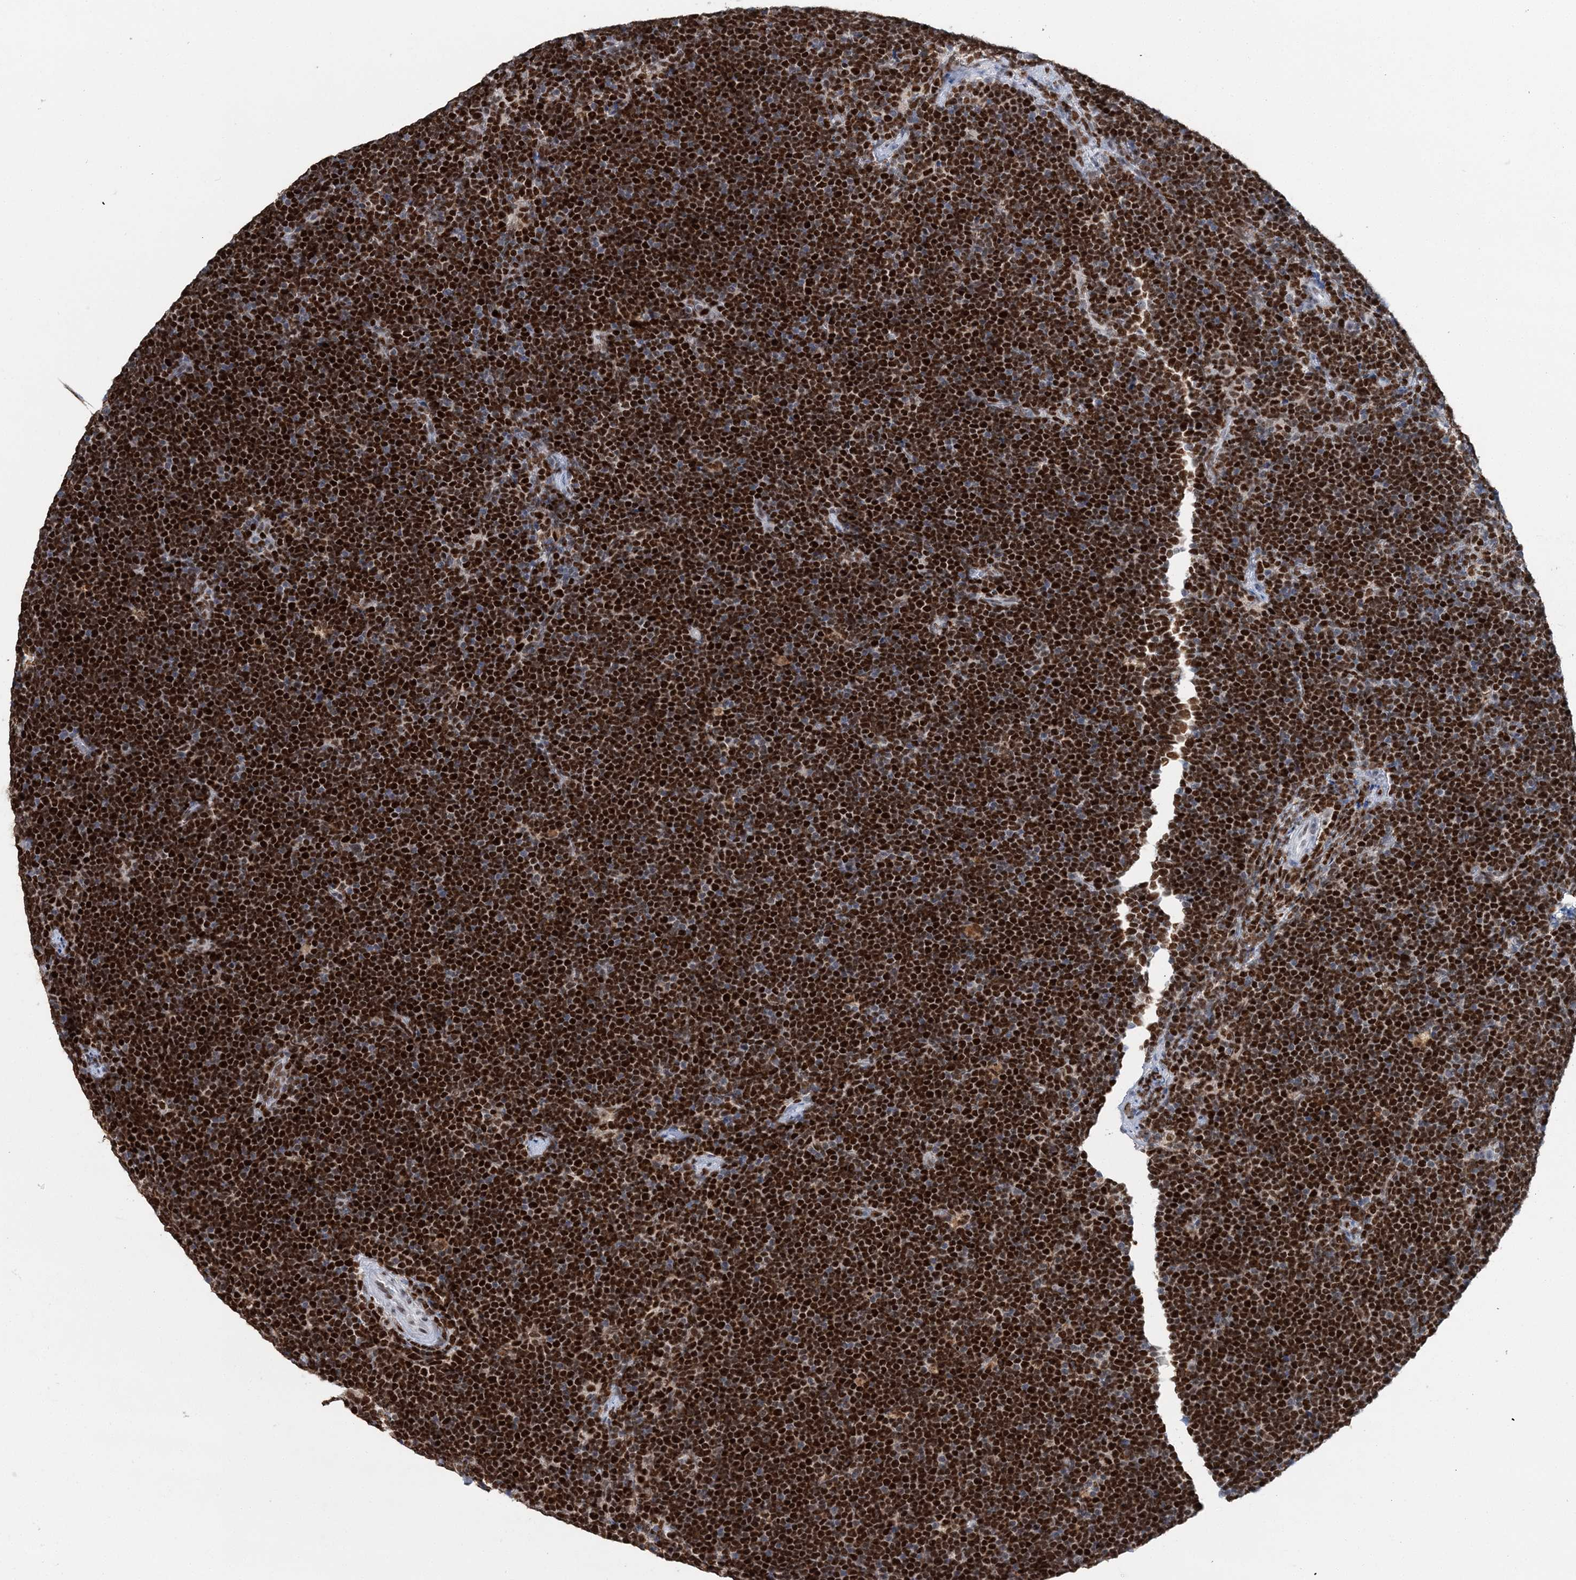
{"staining": {"intensity": "strong", "quantity": ">75%", "location": "nuclear"}, "tissue": "lymphoma", "cell_type": "Tumor cells", "image_type": "cancer", "snomed": [{"axis": "morphology", "description": "Malignant lymphoma, non-Hodgkin's type, High grade"}, {"axis": "topography", "description": "Lymph node"}], "caption": "Immunohistochemistry (DAB) staining of human lymphoma shows strong nuclear protein staining in about >75% of tumor cells. The protein of interest is shown in brown color, while the nuclei are stained blue.", "gene": "HAT1", "patient": {"sex": "male", "age": 13}}